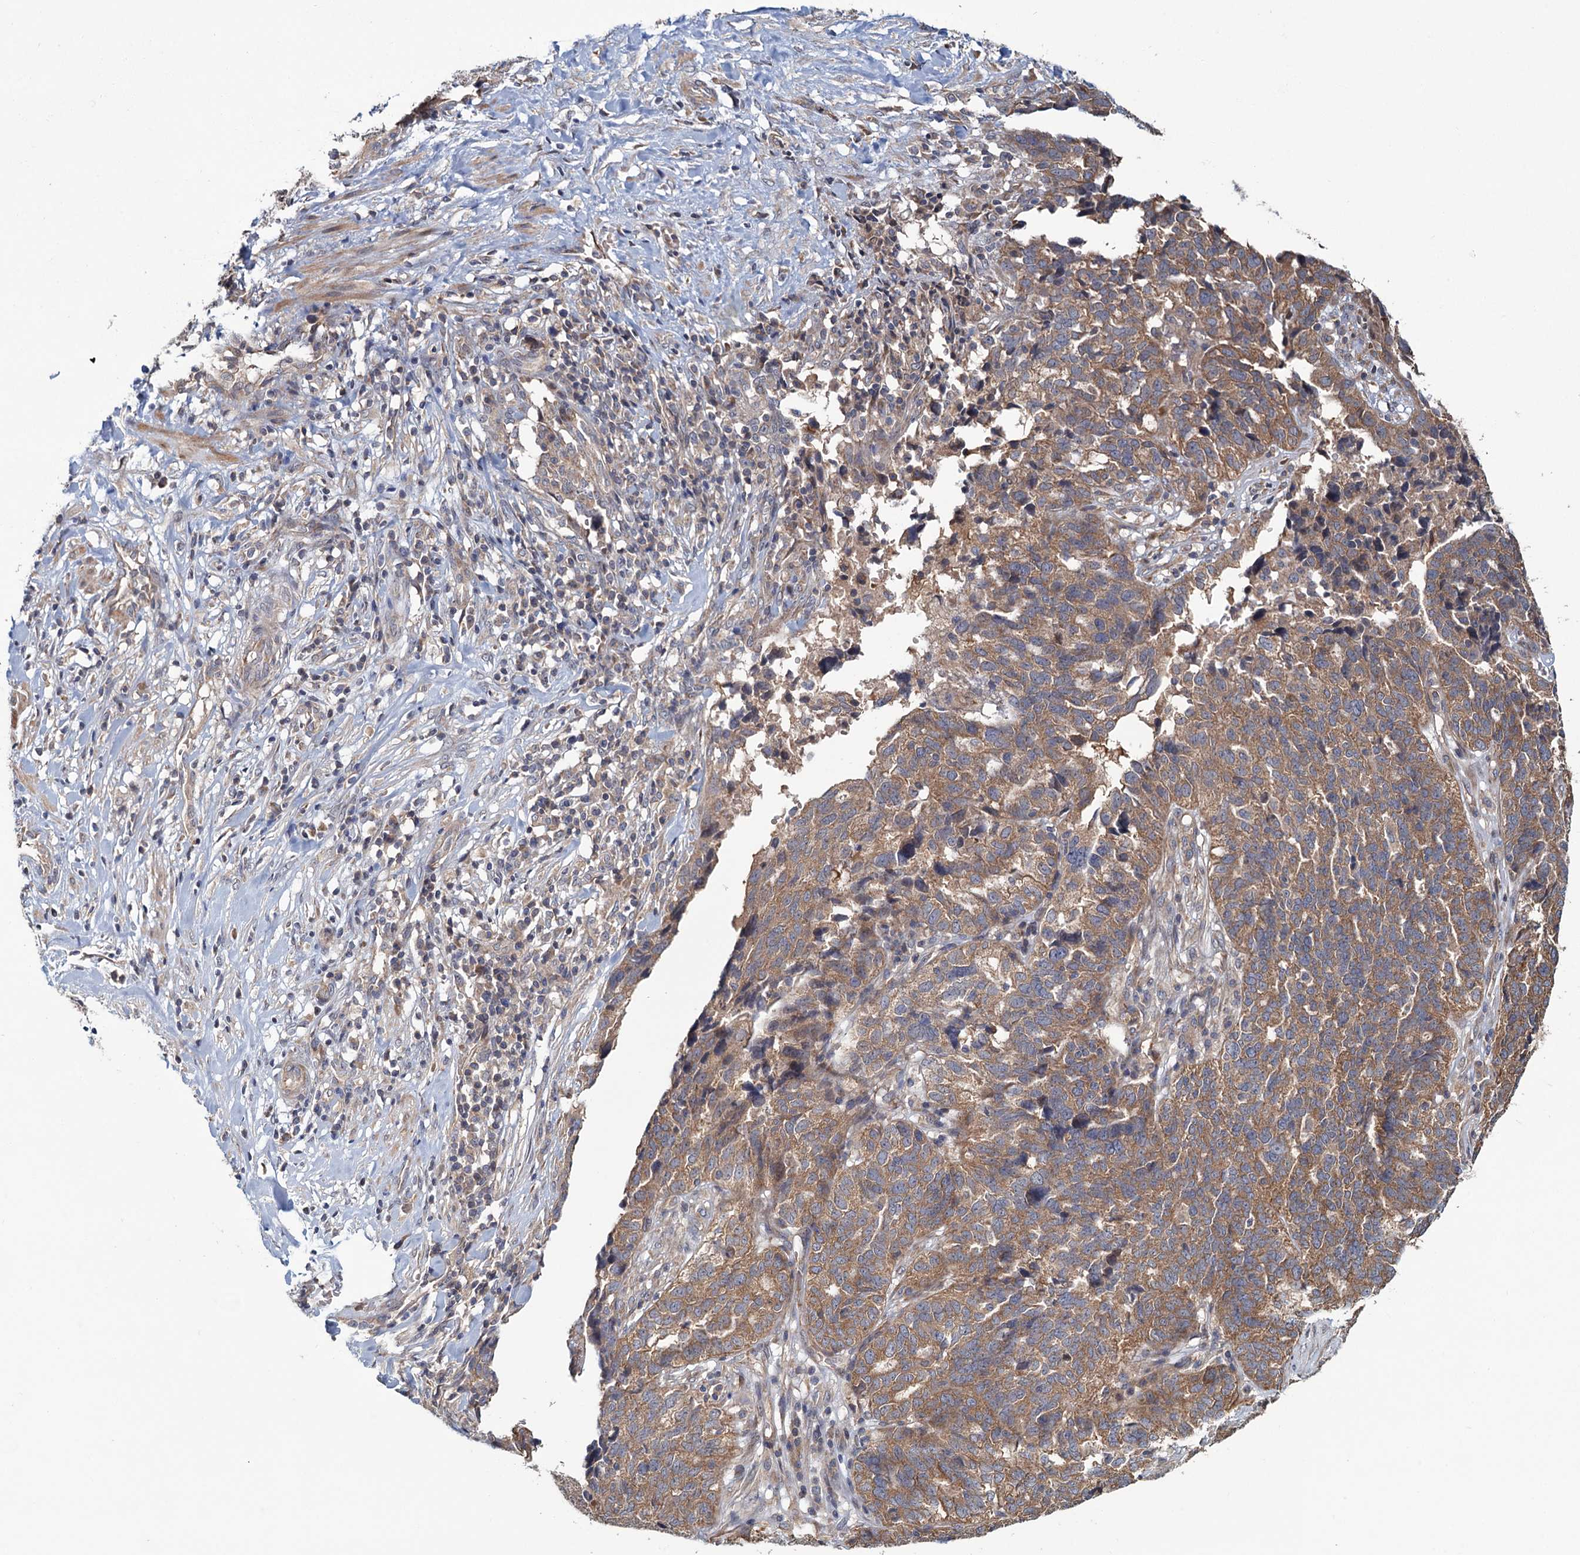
{"staining": {"intensity": "moderate", "quantity": ">75%", "location": "cytoplasmic/membranous"}, "tissue": "ovarian cancer", "cell_type": "Tumor cells", "image_type": "cancer", "snomed": [{"axis": "morphology", "description": "Cystadenocarcinoma, serous, NOS"}, {"axis": "topography", "description": "Ovary"}], "caption": "A medium amount of moderate cytoplasmic/membranous positivity is present in about >75% of tumor cells in ovarian serous cystadenocarcinoma tissue. Immunohistochemistry (ihc) stains the protein of interest in brown and the nuclei are stained blue.", "gene": "MTRR", "patient": {"sex": "female", "age": 59}}